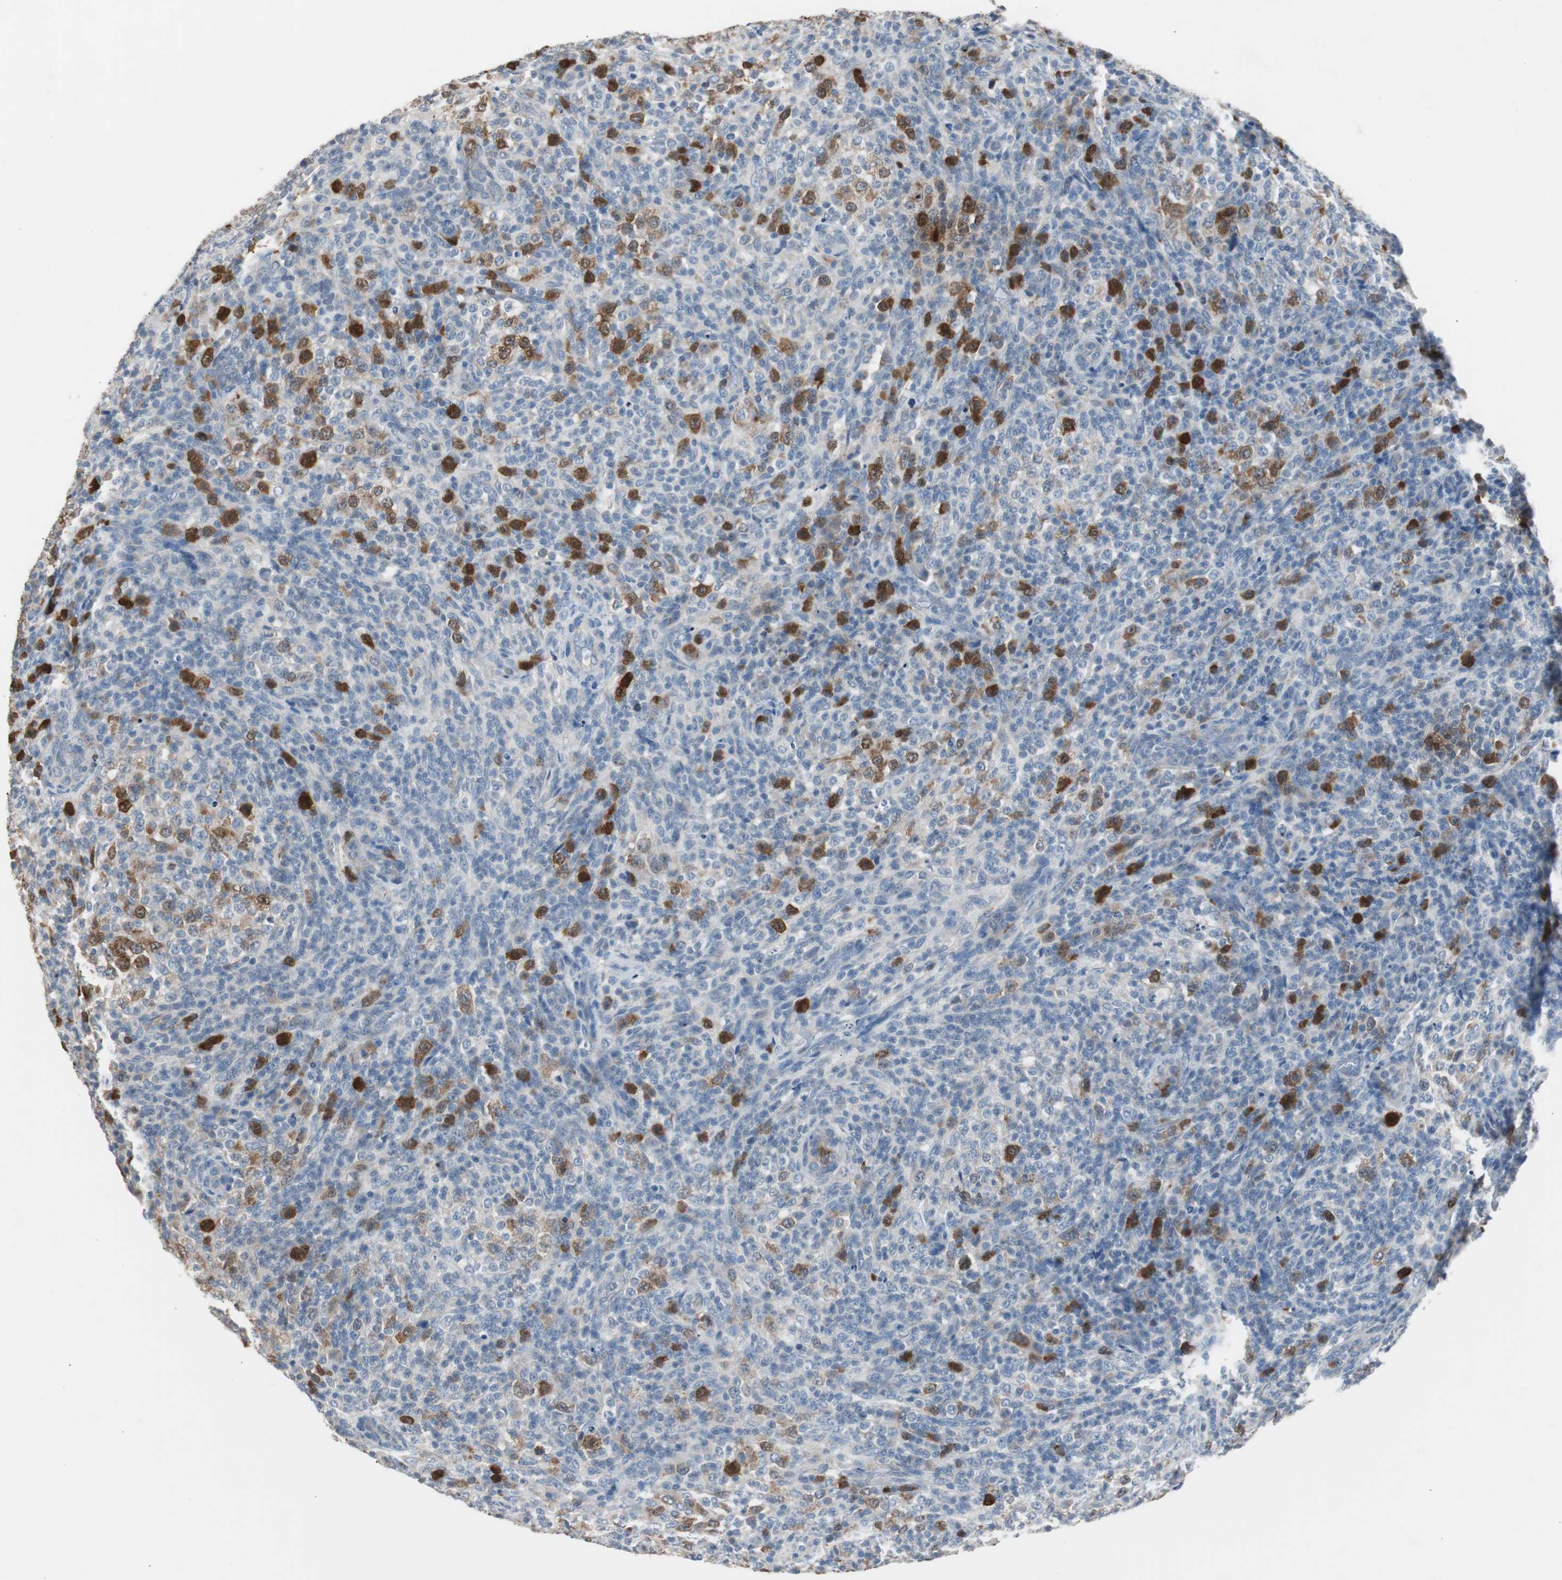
{"staining": {"intensity": "strong", "quantity": "<25%", "location": "cytoplasmic/membranous,nuclear"}, "tissue": "lymphoma", "cell_type": "Tumor cells", "image_type": "cancer", "snomed": [{"axis": "morphology", "description": "Malignant lymphoma, non-Hodgkin's type, High grade"}, {"axis": "topography", "description": "Lymph node"}], "caption": "Lymphoma stained with DAB immunohistochemistry displays medium levels of strong cytoplasmic/membranous and nuclear positivity in approximately <25% of tumor cells.", "gene": "TK1", "patient": {"sex": "female", "age": 76}}